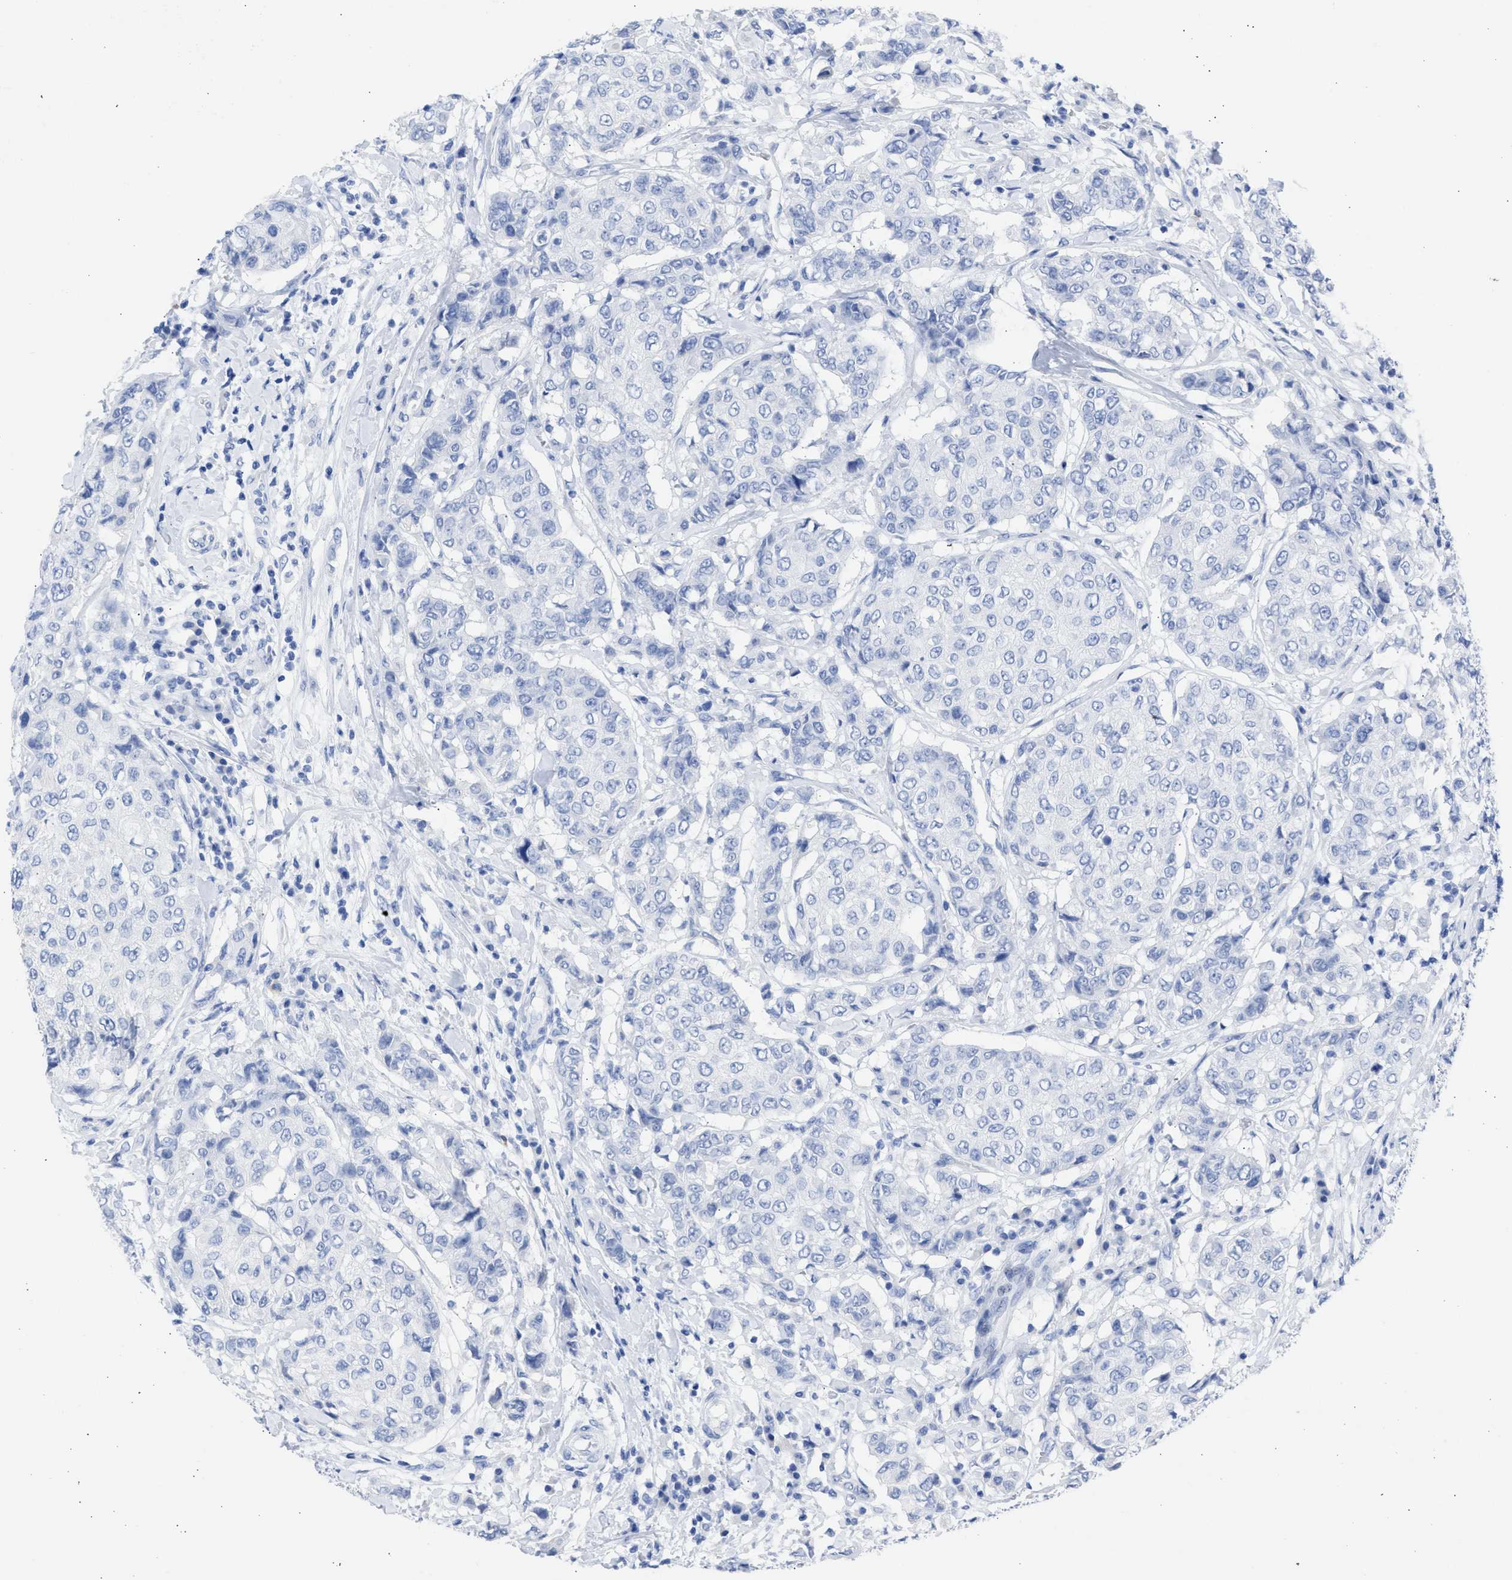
{"staining": {"intensity": "negative", "quantity": "none", "location": "none"}, "tissue": "breast cancer", "cell_type": "Tumor cells", "image_type": "cancer", "snomed": [{"axis": "morphology", "description": "Duct carcinoma"}, {"axis": "topography", "description": "Breast"}], "caption": "Breast intraductal carcinoma stained for a protein using IHC exhibits no expression tumor cells.", "gene": "NCAM1", "patient": {"sex": "female", "age": 27}}